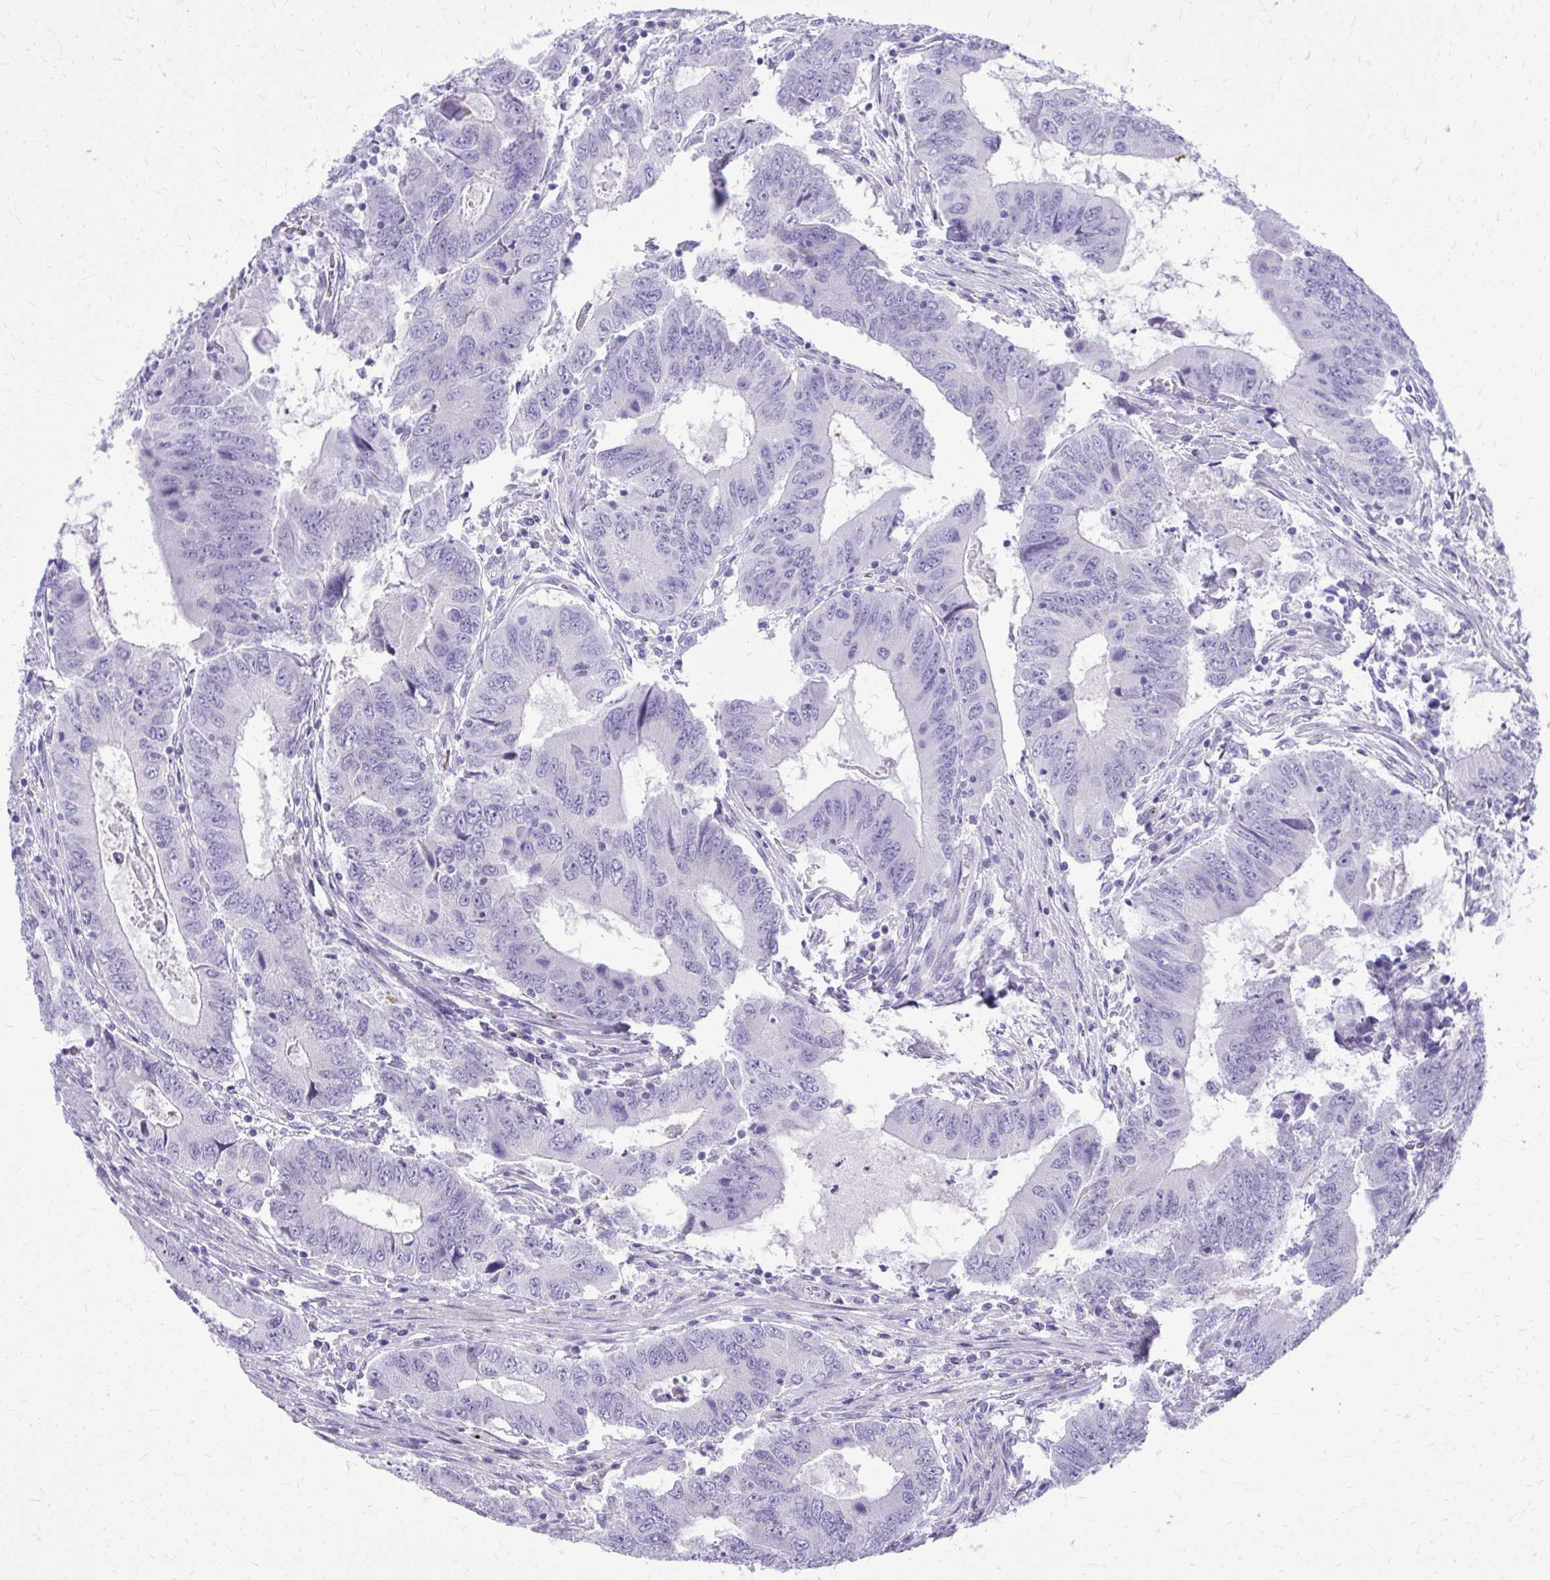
{"staining": {"intensity": "negative", "quantity": "none", "location": "none"}, "tissue": "colorectal cancer", "cell_type": "Tumor cells", "image_type": "cancer", "snomed": [{"axis": "morphology", "description": "Adenocarcinoma, NOS"}, {"axis": "topography", "description": "Colon"}], "caption": "IHC histopathology image of neoplastic tissue: human adenocarcinoma (colorectal) stained with DAB (3,3'-diaminobenzidine) demonstrates no significant protein positivity in tumor cells.", "gene": "BCL6B", "patient": {"sex": "male", "age": 53}}